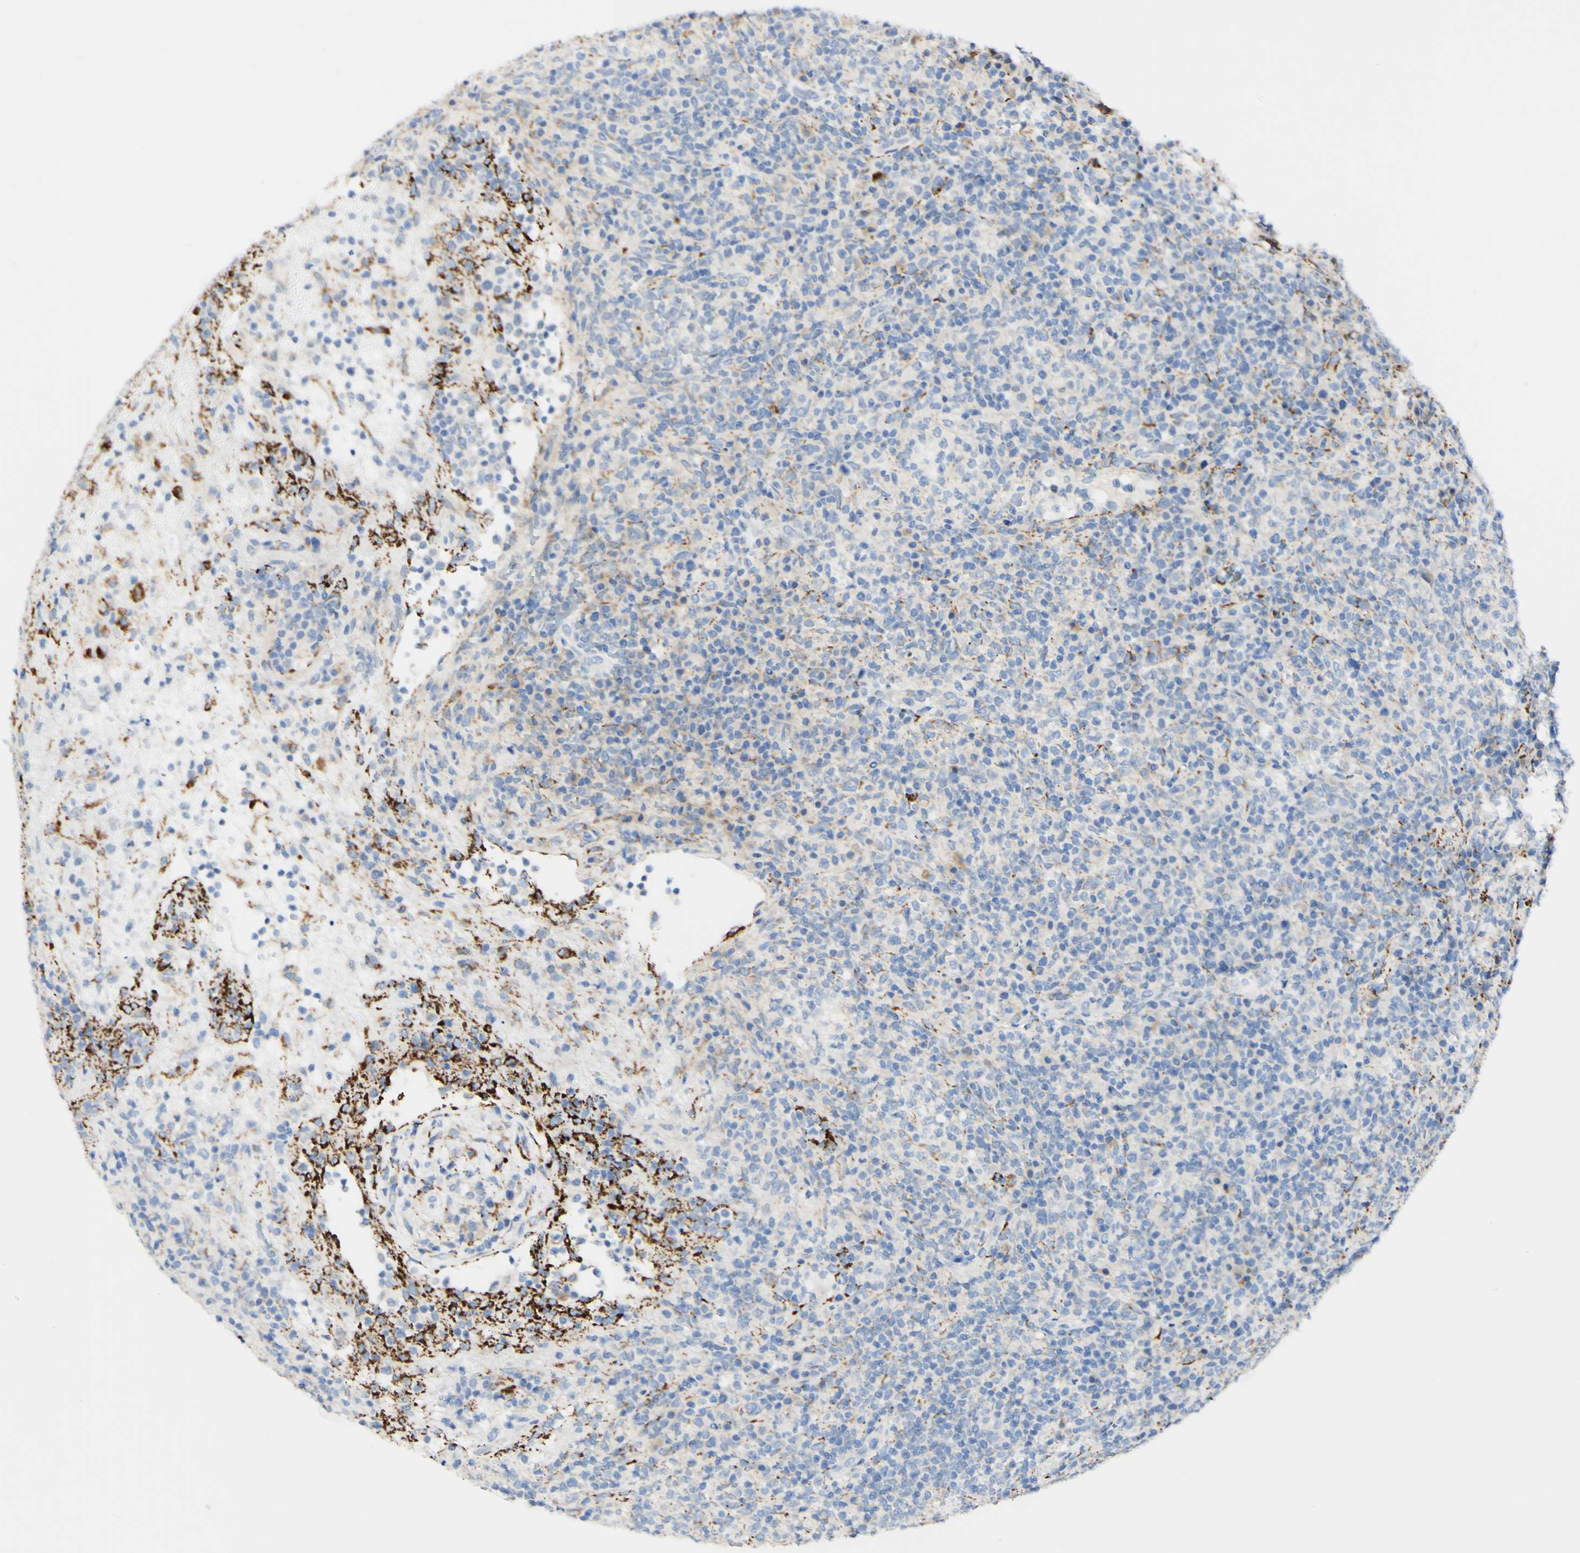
{"staining": {"intensity": "negative", "quantity": "none", "location": "none"}, "tissue": "lymphoma", "cell_type": "Tumor cells", "image_type": "cancer", "snomed": [{"axis": "morphology", "description": "Malignant lymphoma, non-Hodgkin's type, High grade"}, {"axis": "topography", "description": "Lymph node"}], "caption": "Lymphoma was stained to show a protein in brown. There is no significant staining in tumor cells.", "gene": "FGF4", "patient": {"sex": "female", "age": 76}}